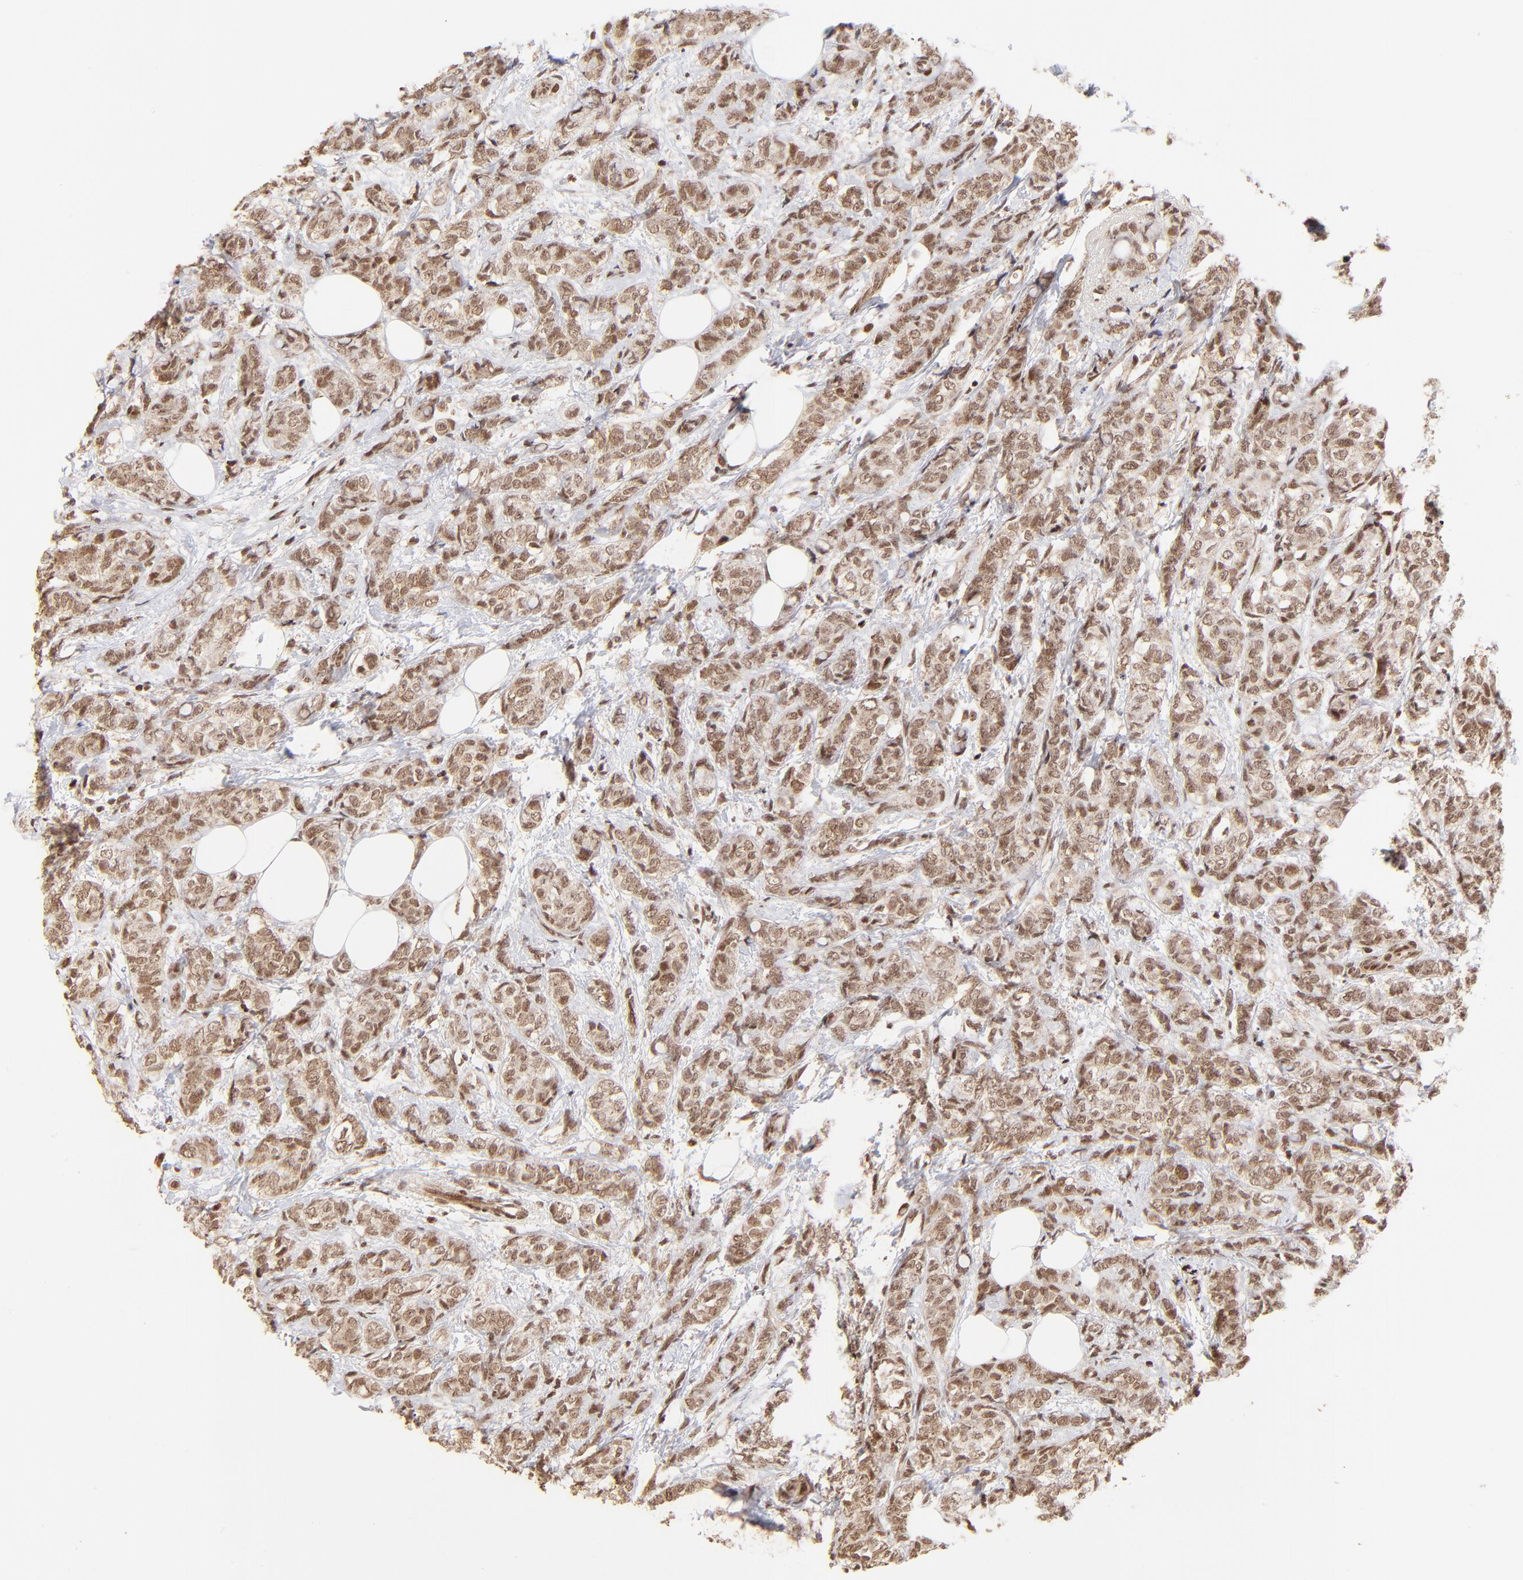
{"staining": {"intensity": "moderate", "quantity": ">75%", "location": "cytoplasmic/membranous,nuclear"}, "tissue": "breast cancer", "cell_type": "Tumor cells", "image_type": "cancer", "snomed": [{"axis": "morphology", "description": "Lobular carcinoma"}, {"axis": "topography", "description": "Breast"}], "caption": "Moderate cytoplasmic/membranous and nuclear protein staining is seen in approximately >75% of tumor cells in breast lobular carcinoma.", "gene": "MED15", "patient": {"sex": "female", "age": 60}}